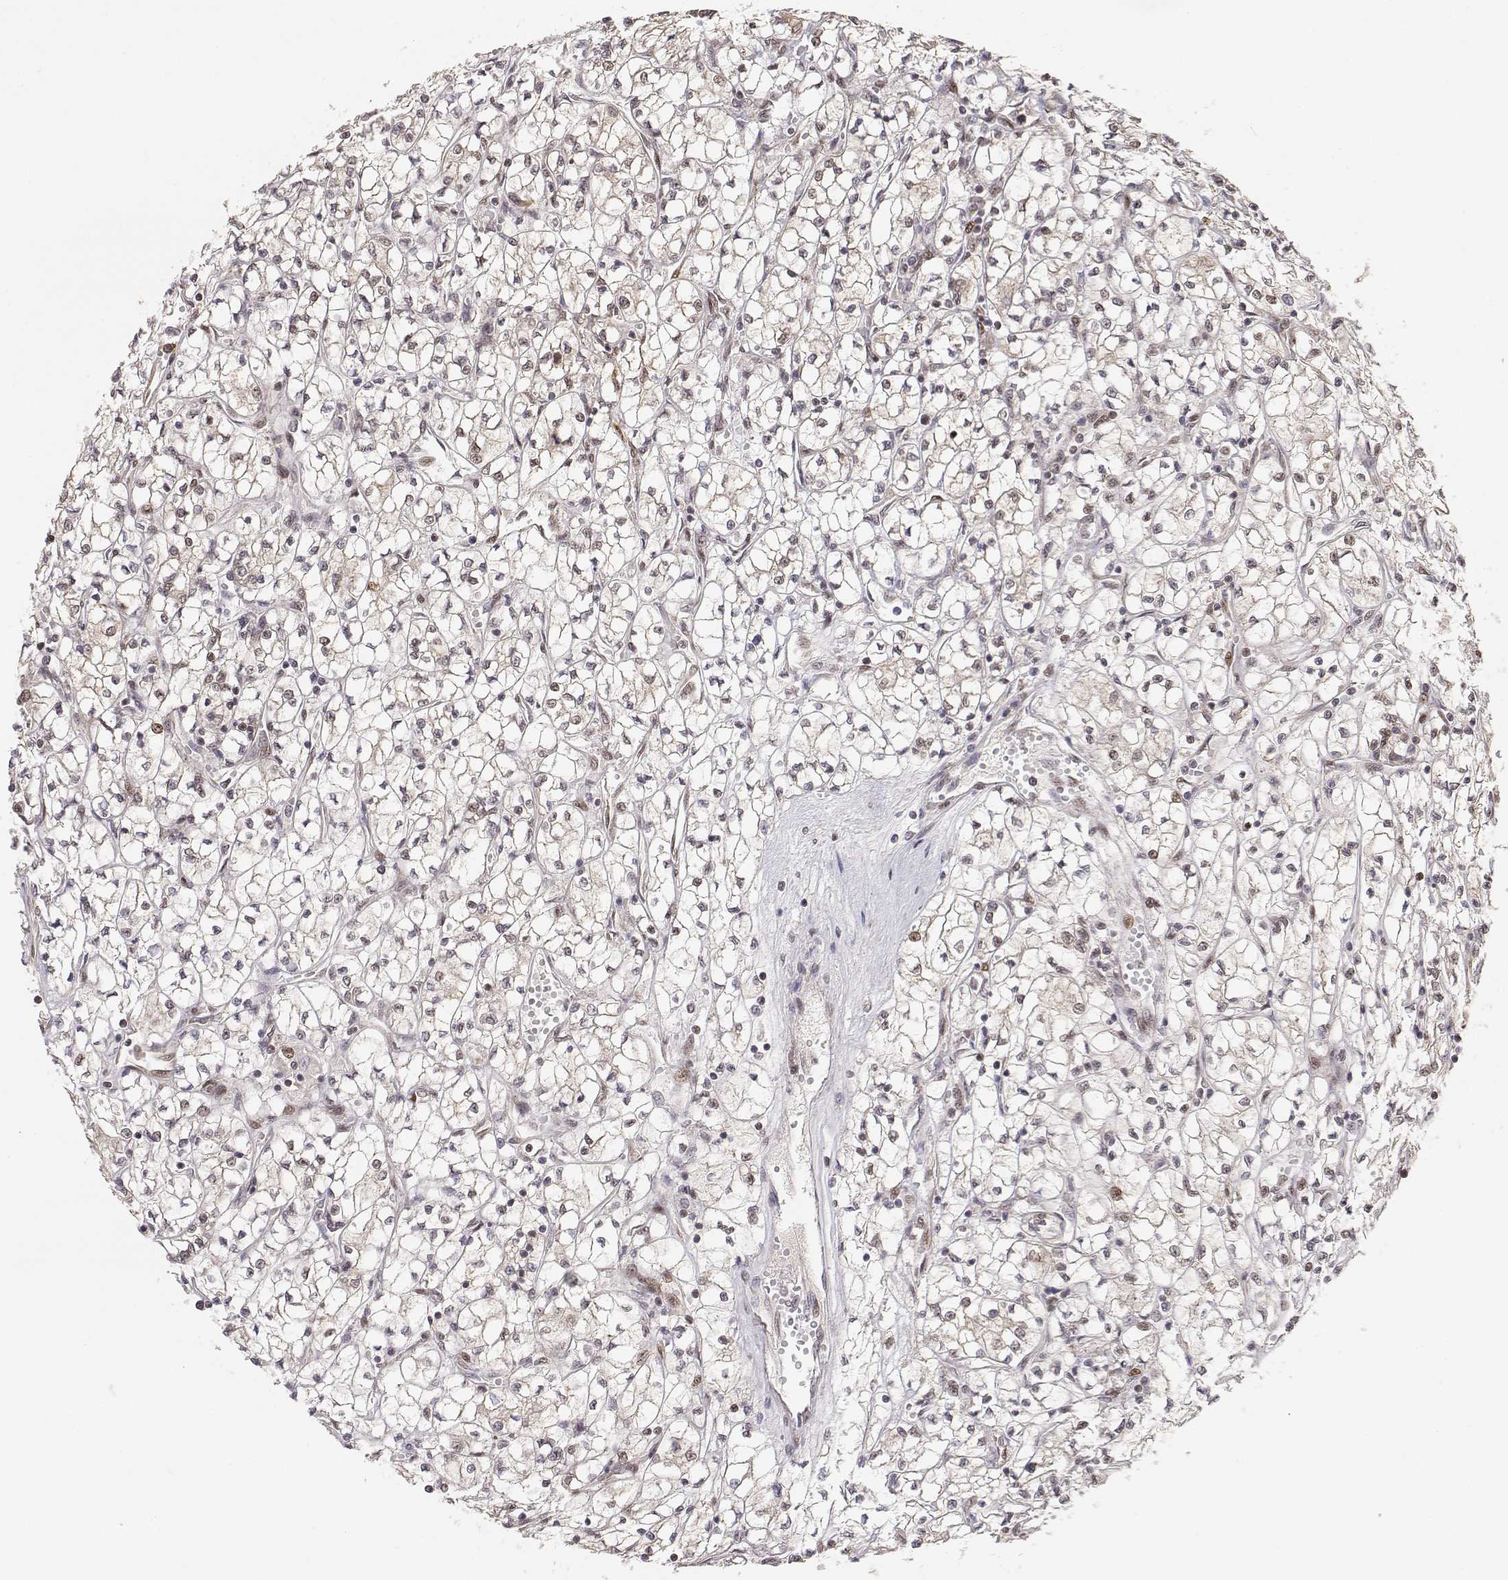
{"staining": {"intensity": "moderate", "quantity": "<25%", "location": "nuclear"}, "tissue": "renal cancer", "cell_type": "Tumor cells", "image_type": "cancer", "snomed": [{"axis": "morphology", "description": "Adenocarcinoma, NOS"}, {"axis": "topography", "description": "Kidney"}], "caption": "High-power microscopy captured an immunohistochemistry (IHC) photomicrograph of renal cancer (adenocarcinoma), revealing moderate nuclear positivity in approximately <25% of tumor cells.", "gene": "BRCA1", "patient": {"sex": "female", "age": 64}}